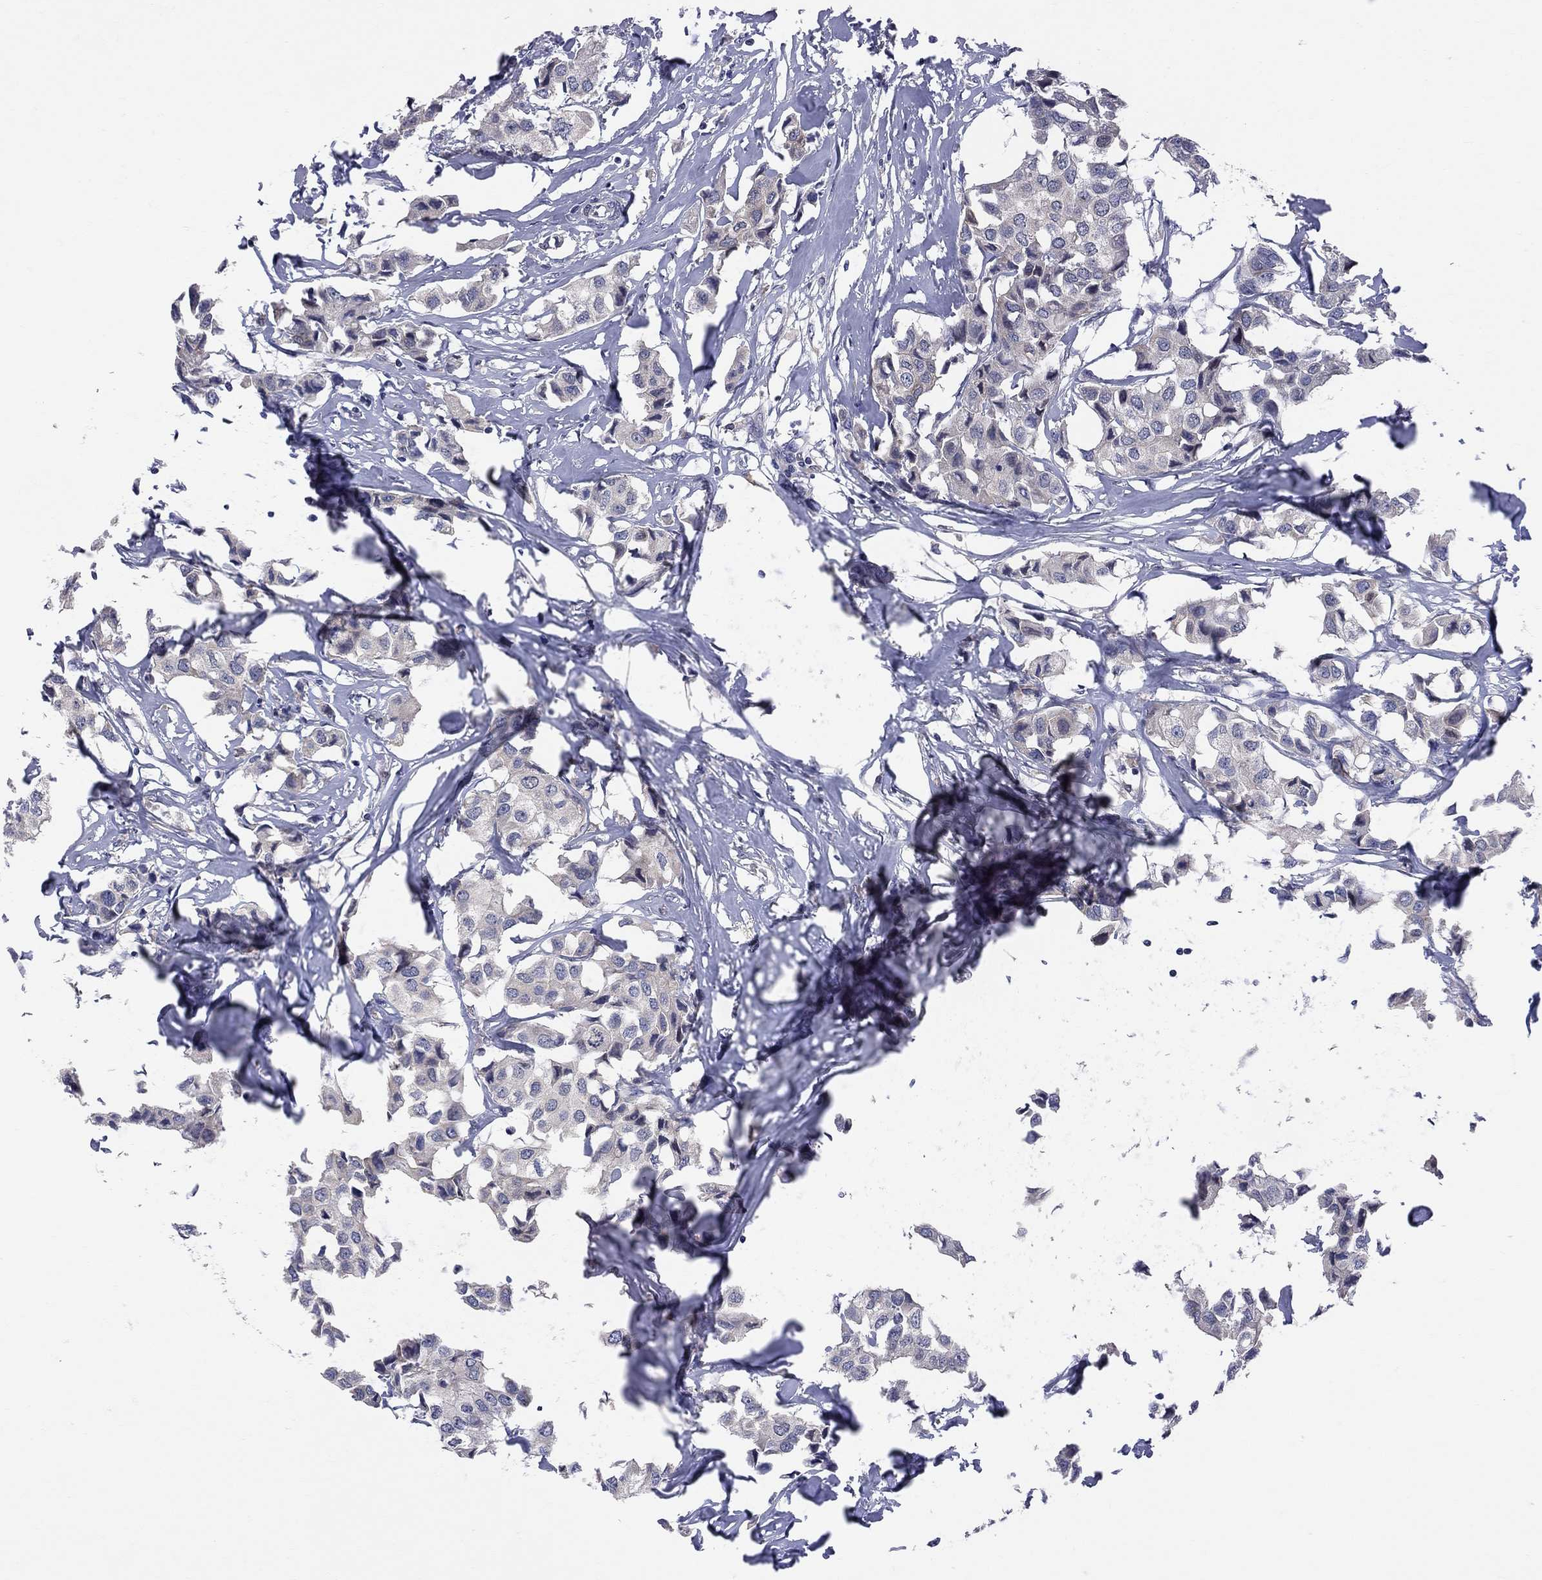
{"staining": {"intensity": "negative", "quantity": "none", "location": "none"}, "tissue": "breast cancer", "cell_type": "Tumor cells", "image_type": "cancer", "snomed": [{"axis": "morphology", "description": "Duct carcinoma"}, {"axis": "topography", "description": "Breast"}], "caption": "Tumor cells are negative for brown protein staining in breast cancer (intraductal carcinoma).", "gene": "CNOT11", "patient": {"sex": "female", "age": 80}}